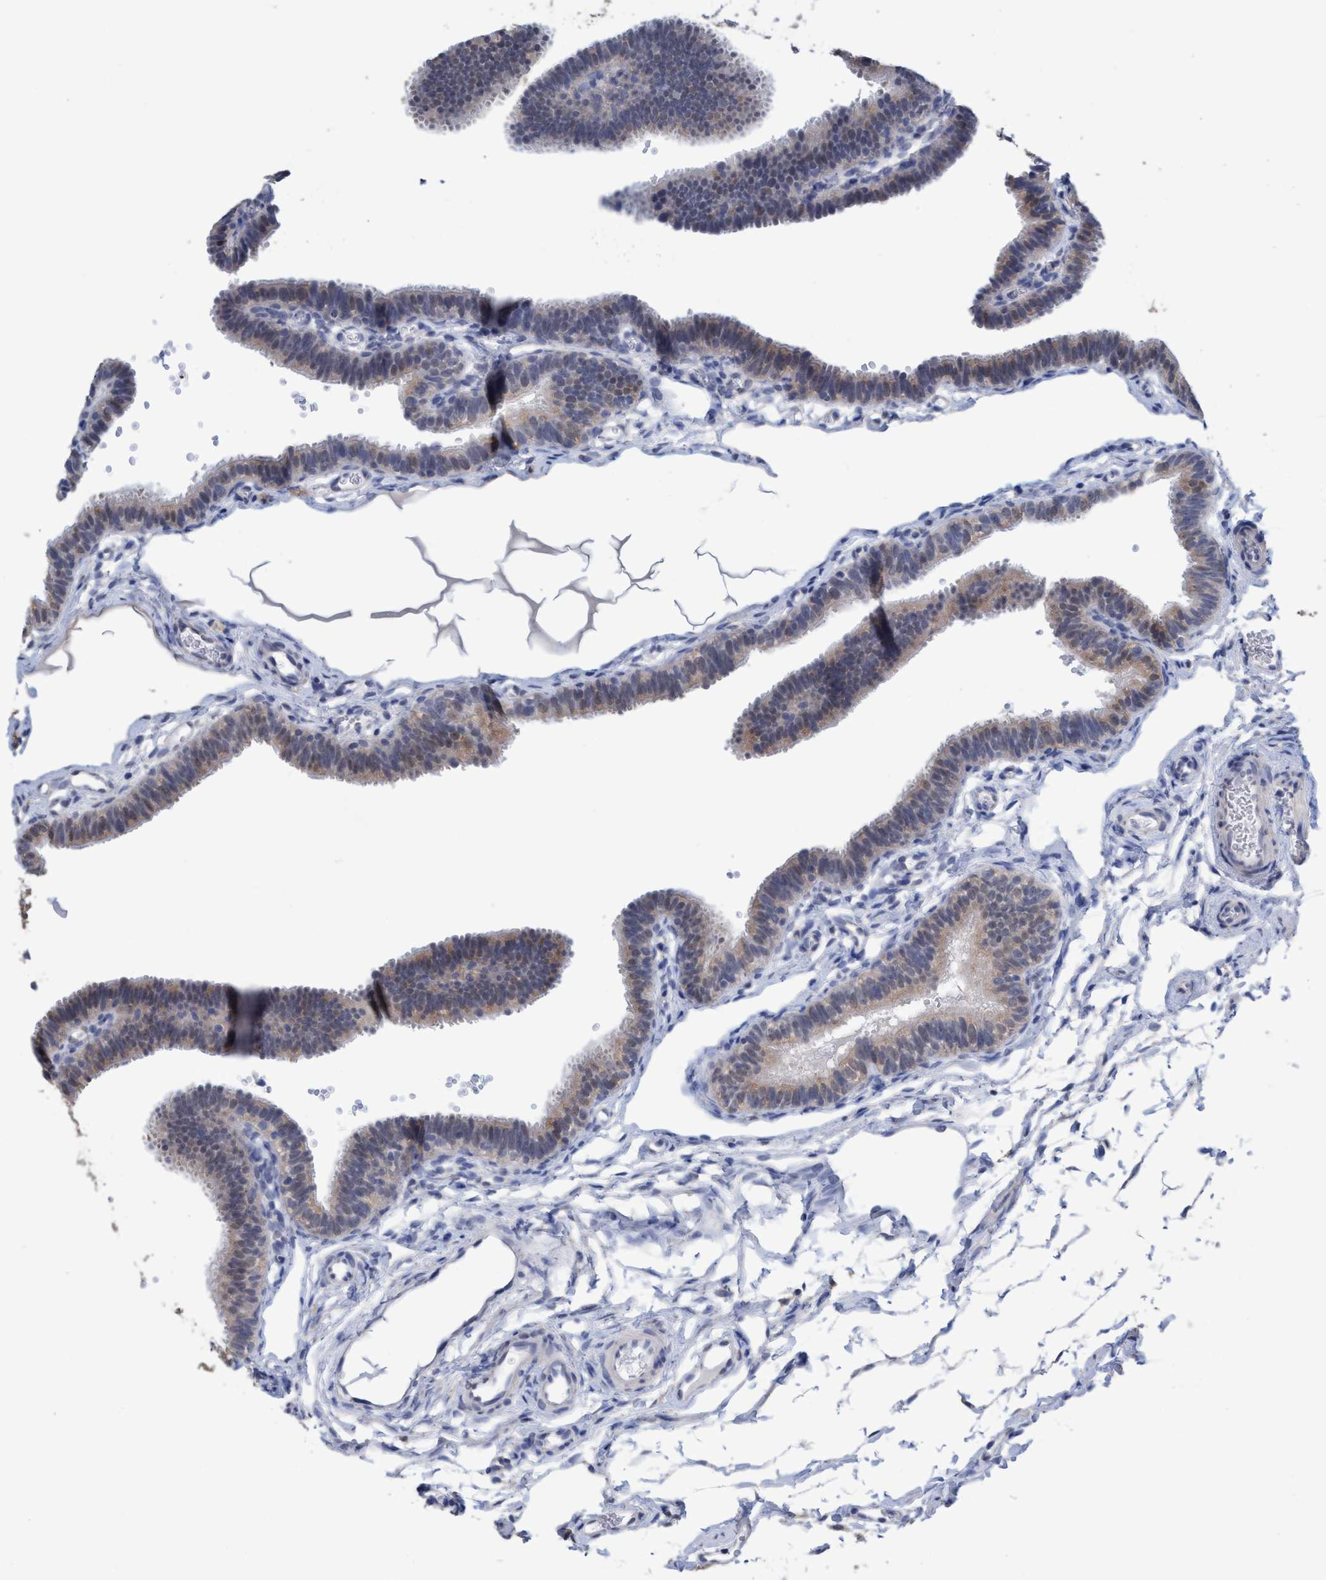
{"staining": {"intensity": "moderate", "quantity": "25%-75%", "location": "cytoplasmic/membranous"}, "tissue": "fallopian tube", "cell_type": "Glandular cells", "image_type": "normal", "snomed": [{"axis": "morphology", "description": "Normal tissue, NOS"}, {"axis": "topography", "description": "Fallopian tube"}, {"axis": "topography", "description": "Placenta"}], "caption": "Moderate cytoplasmic/membranous protein expression is appreciated in approximately 25%-75% of glandular cells in fallopian tube. (Stains: DAB (3,3'-diaminobenzidine) in brown, nuclei in blue, Microscopy: brightfield microscopy at high magnification).", "gene": "GLOD4", "patient": {"sex": "female", "age": 34}}